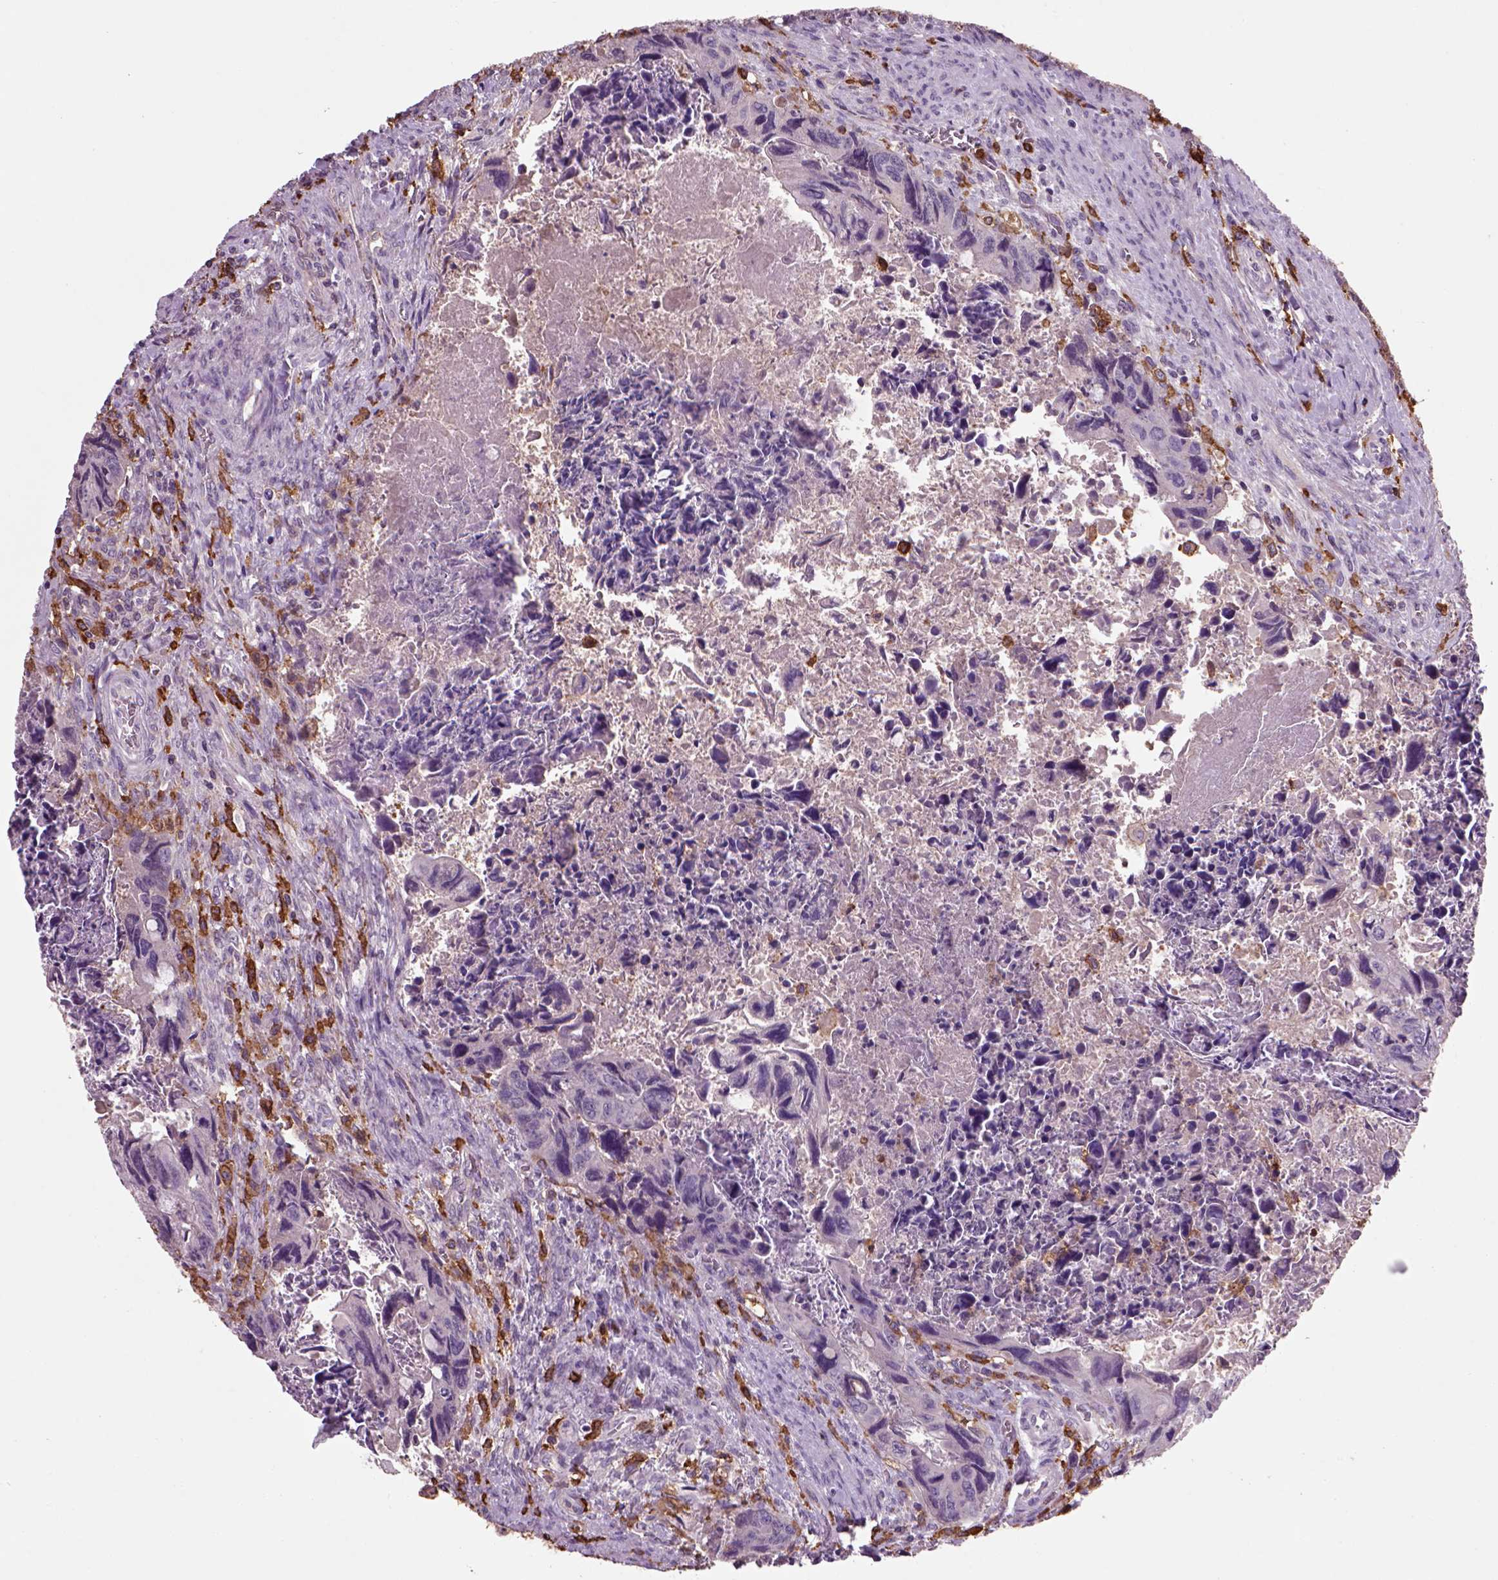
{"staining": {"intensity": "negative", "quantity": "none", "location": "none"}, "tissue": "colorectal cancer", "cell_type": "Tumor cells", "image_type": "cancer", "snomed": [{"axis": "morphology", "description": "Adenocarcinoma, NOS"}, {"axis": "topography", "description": "Rectum"}], "caption": "DAB (3,3'-diaminobenzidine) immunohistochemical staining of human colorectal cancer (adenocarcinoma) exhibits no significant expression in tumor cells.", "gene": "CD14", "patient": {"sex": "male", "age": 62}}